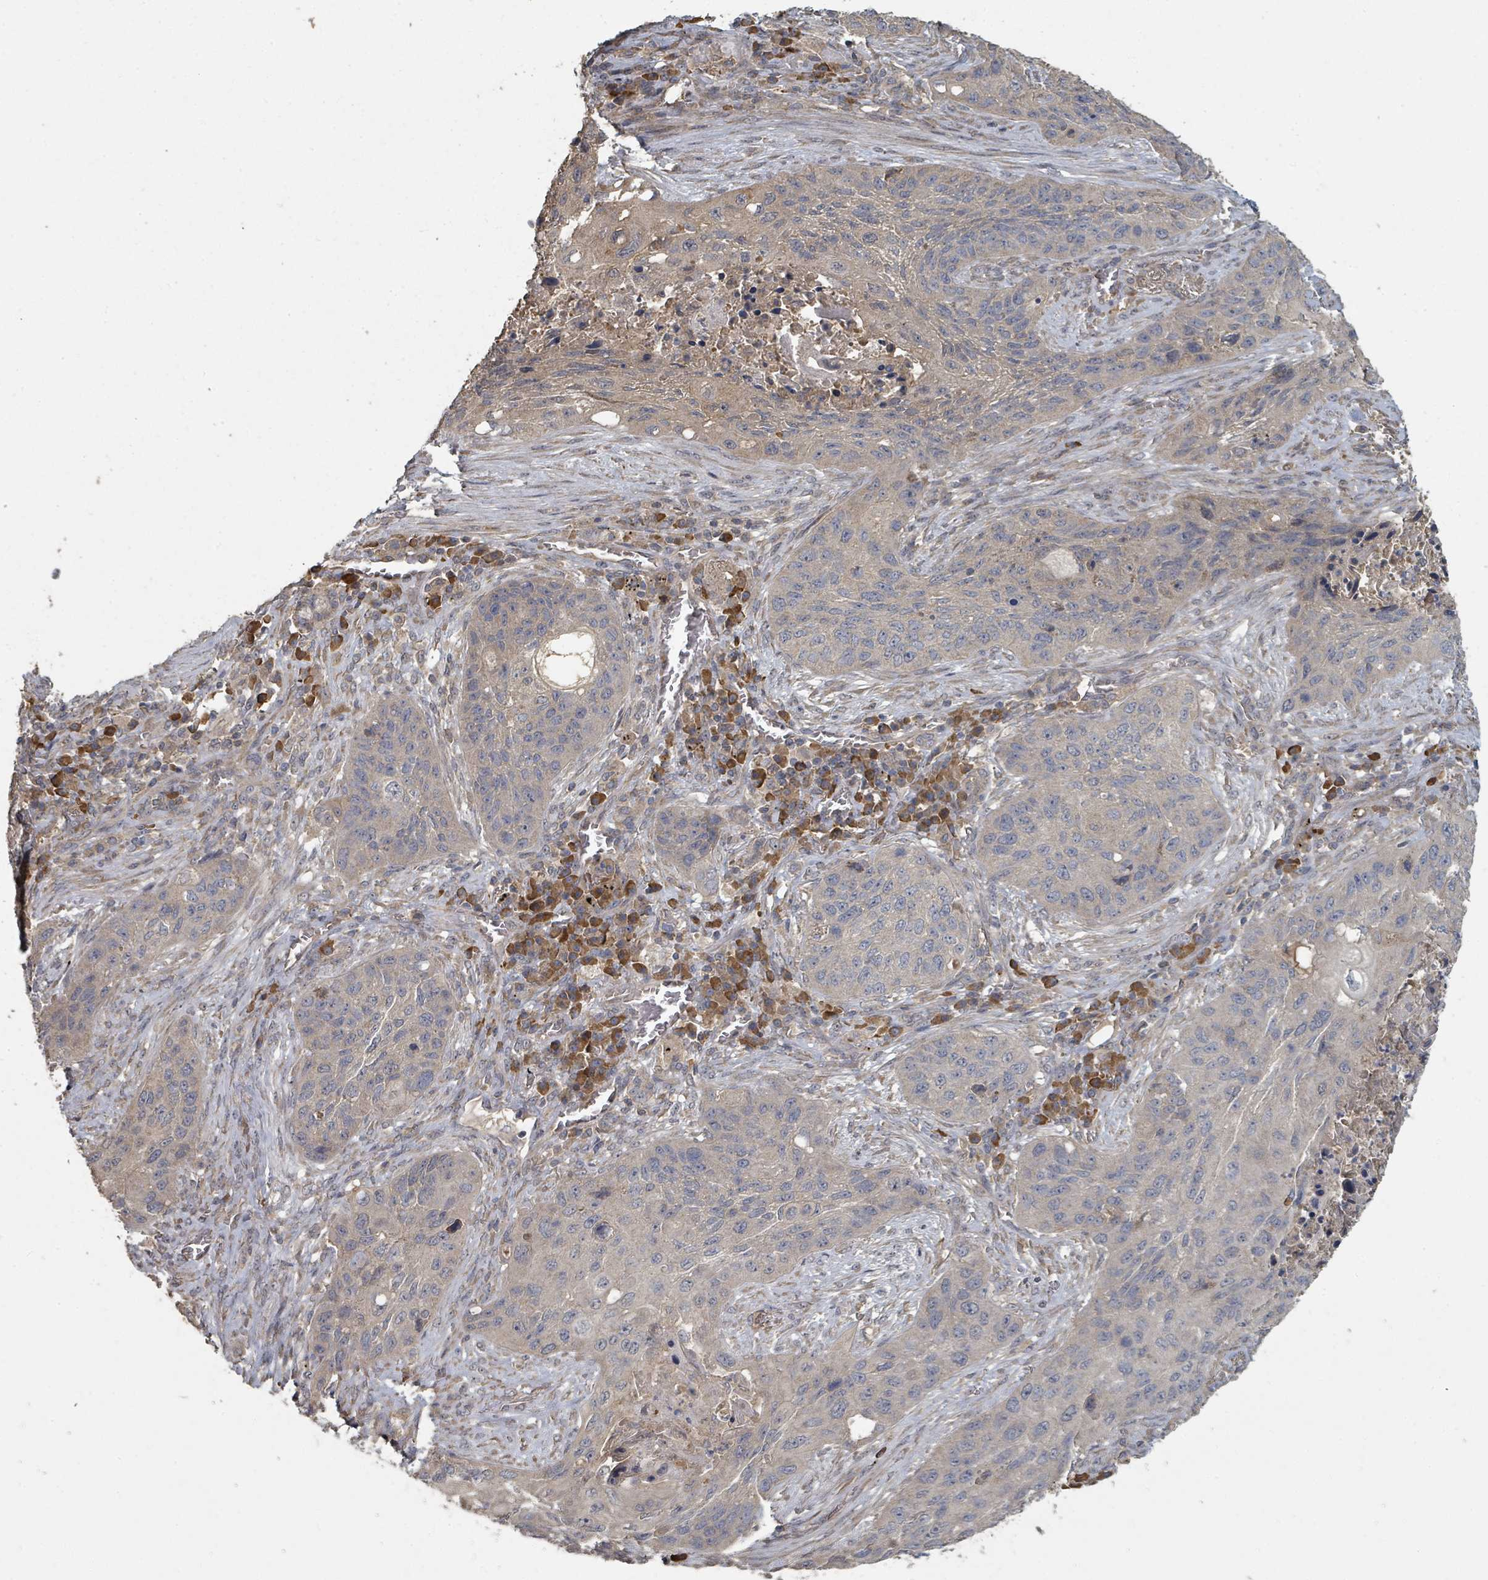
{"staining": {"intensity": "moderate", "quantity": "<25%", "location": "cytoplasmic/membranous"}, "tissue": "lung cancer", "cell_type": "Tumor cells", "image_type": "cancer", "snomed": [{"axis": "morphology", "description": "Squamous cell carcinoma, NOS"}, {"axis": "topography", "description": "Lung"}], "caption": "IHC histopathology image of neoplastic tissue: human squamous cell carcinoma (lung) stained using IHC displays low levels of moderate protein expression localized specifically in the cytoplasmic/membranous of tumor cells, appearing as a cytoplasmic/membranous brown color.", "gene": "WDFY1", "patient": {"sex": "female", "age": 63}}